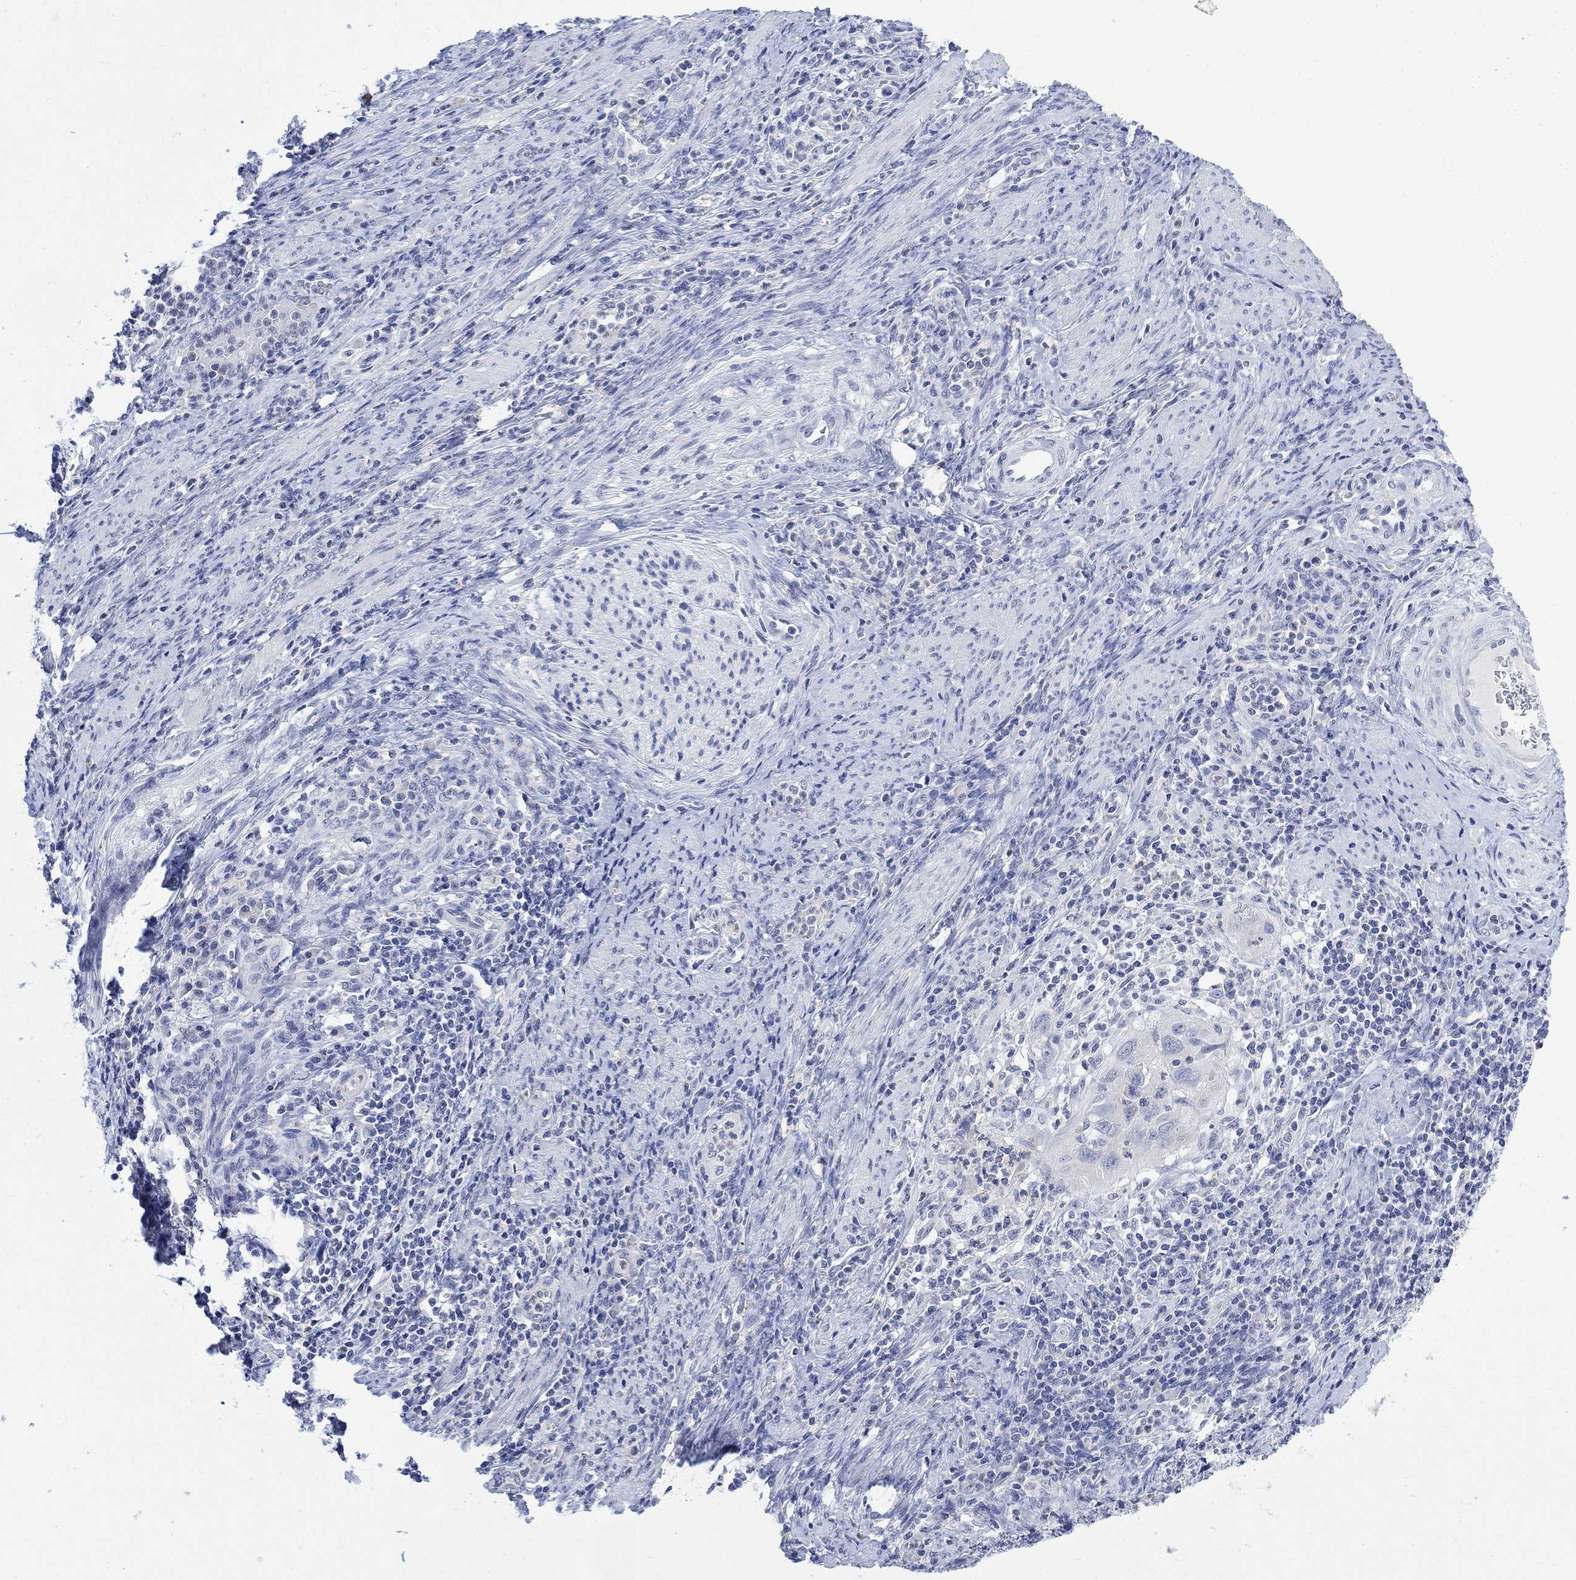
{"staining": {"intensity": "negative", "quantity": "none", "location": "none"}, "tissue": "cervical cancer", "cell_type": "Tumor cells", "image_type": "cancer", "snomed": [{"axis": "morphology", "description": "Squamous cell carcinoma, NOS"}, {"axis": "topography", "description": "Cervix"}], "caption": "Protein analysis of cervical cancer (squamous cell carcinoma) reveals no significant staining in tumor cells.", "gene": "FBP2", "patient": {"sex": "female", "age": 26}}